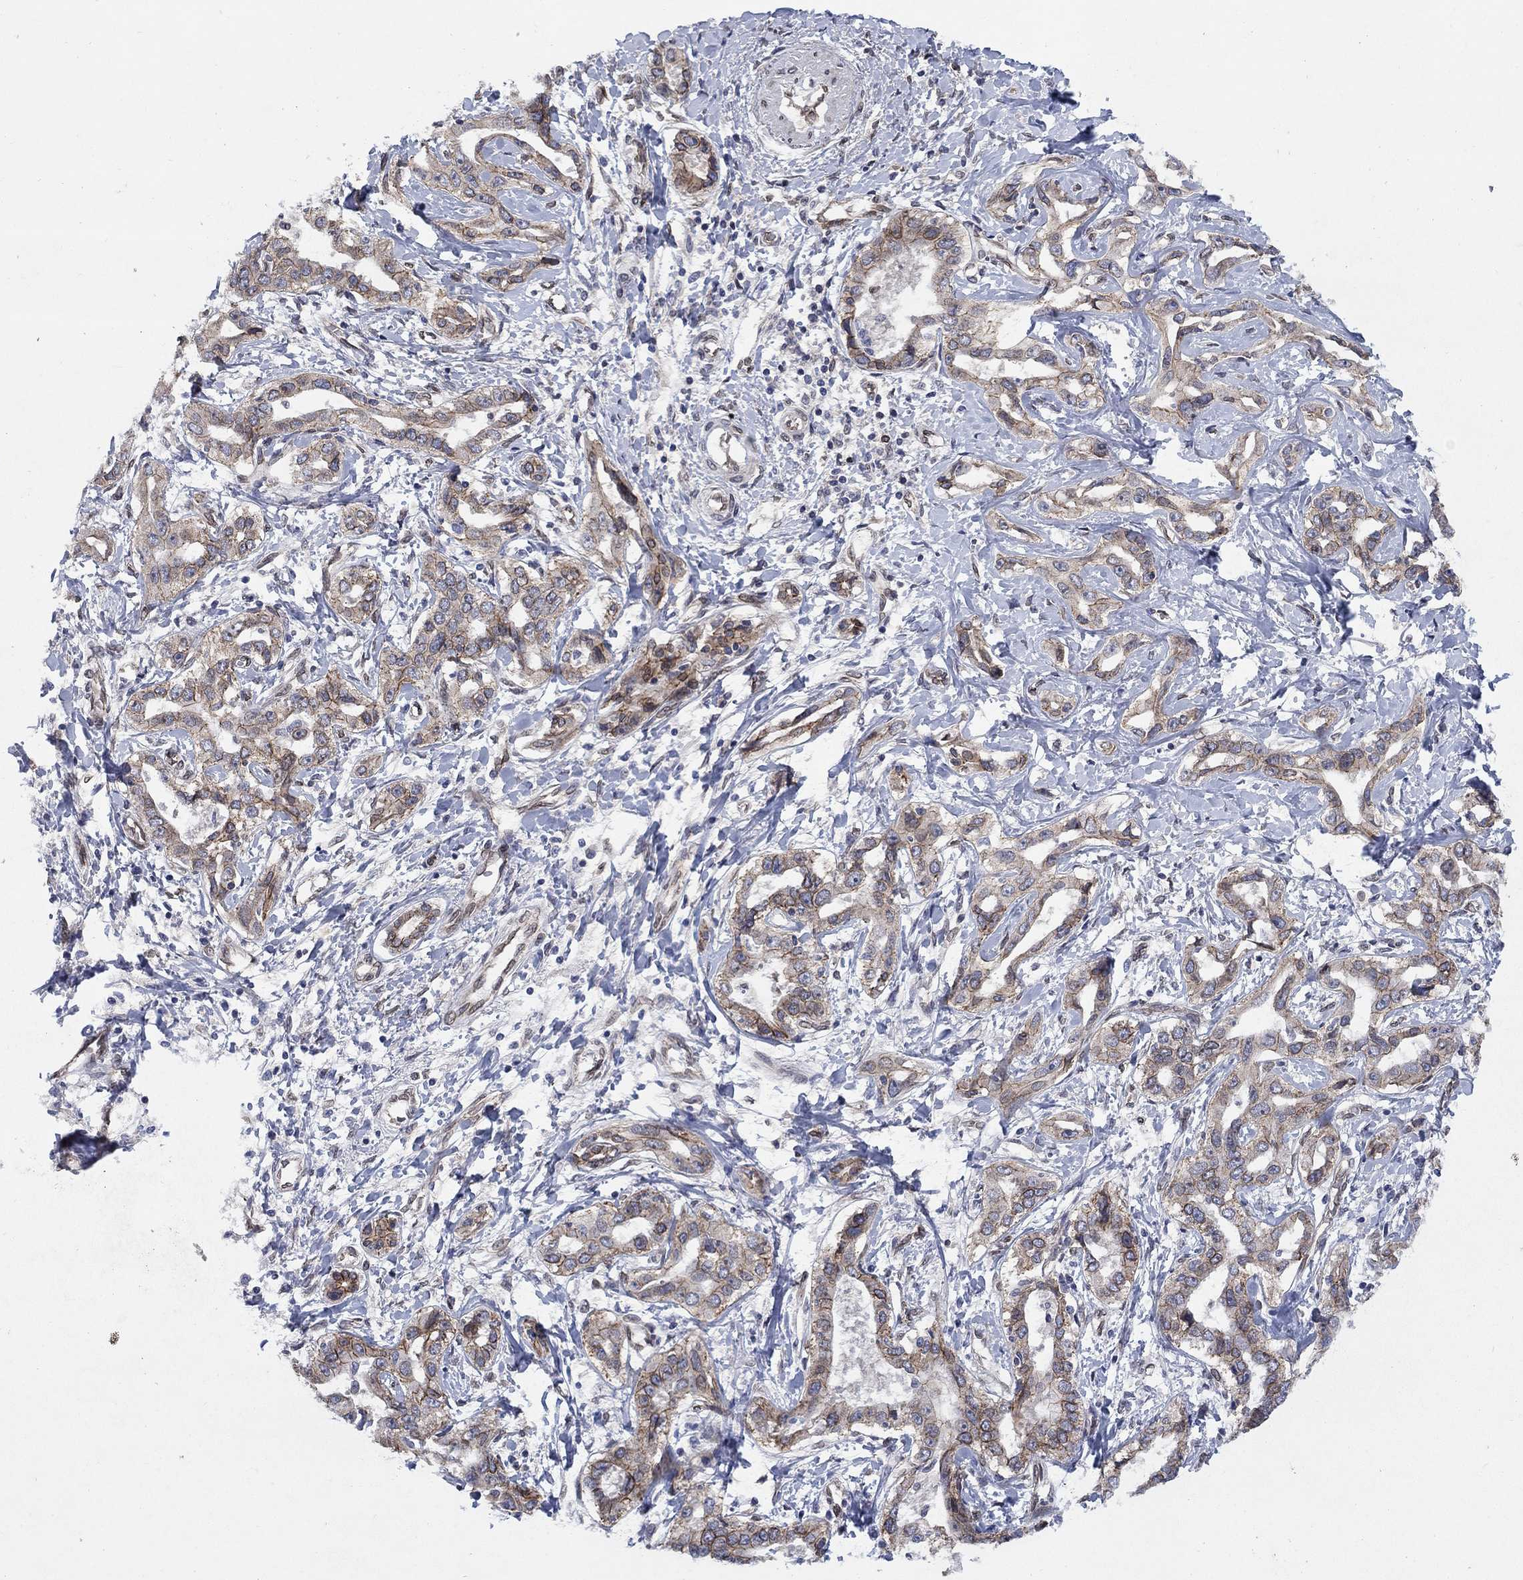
{"staining": {"intensity": "moderate", "quantity": "<25%", "location": "cytoplasmic/membranous"}, "tissue": "liver cancer", "cell_type": "Tumor cells", "image_type": "cancer", "snomed": [{"axis": "morphology", "description": "Cholangiocarcinoma"}, {"axis": "topography", "description": "Liver"}], "caption": "A histopathology image showing moderate cytoplasmic/membranous expression in about <25% of tumor cells in liver cancer (cholangiocarcinoma), as visualized by brown immunohistochemical staining.", "gene": "EMC9", "patient": {"sex": "male", "age": 59}}